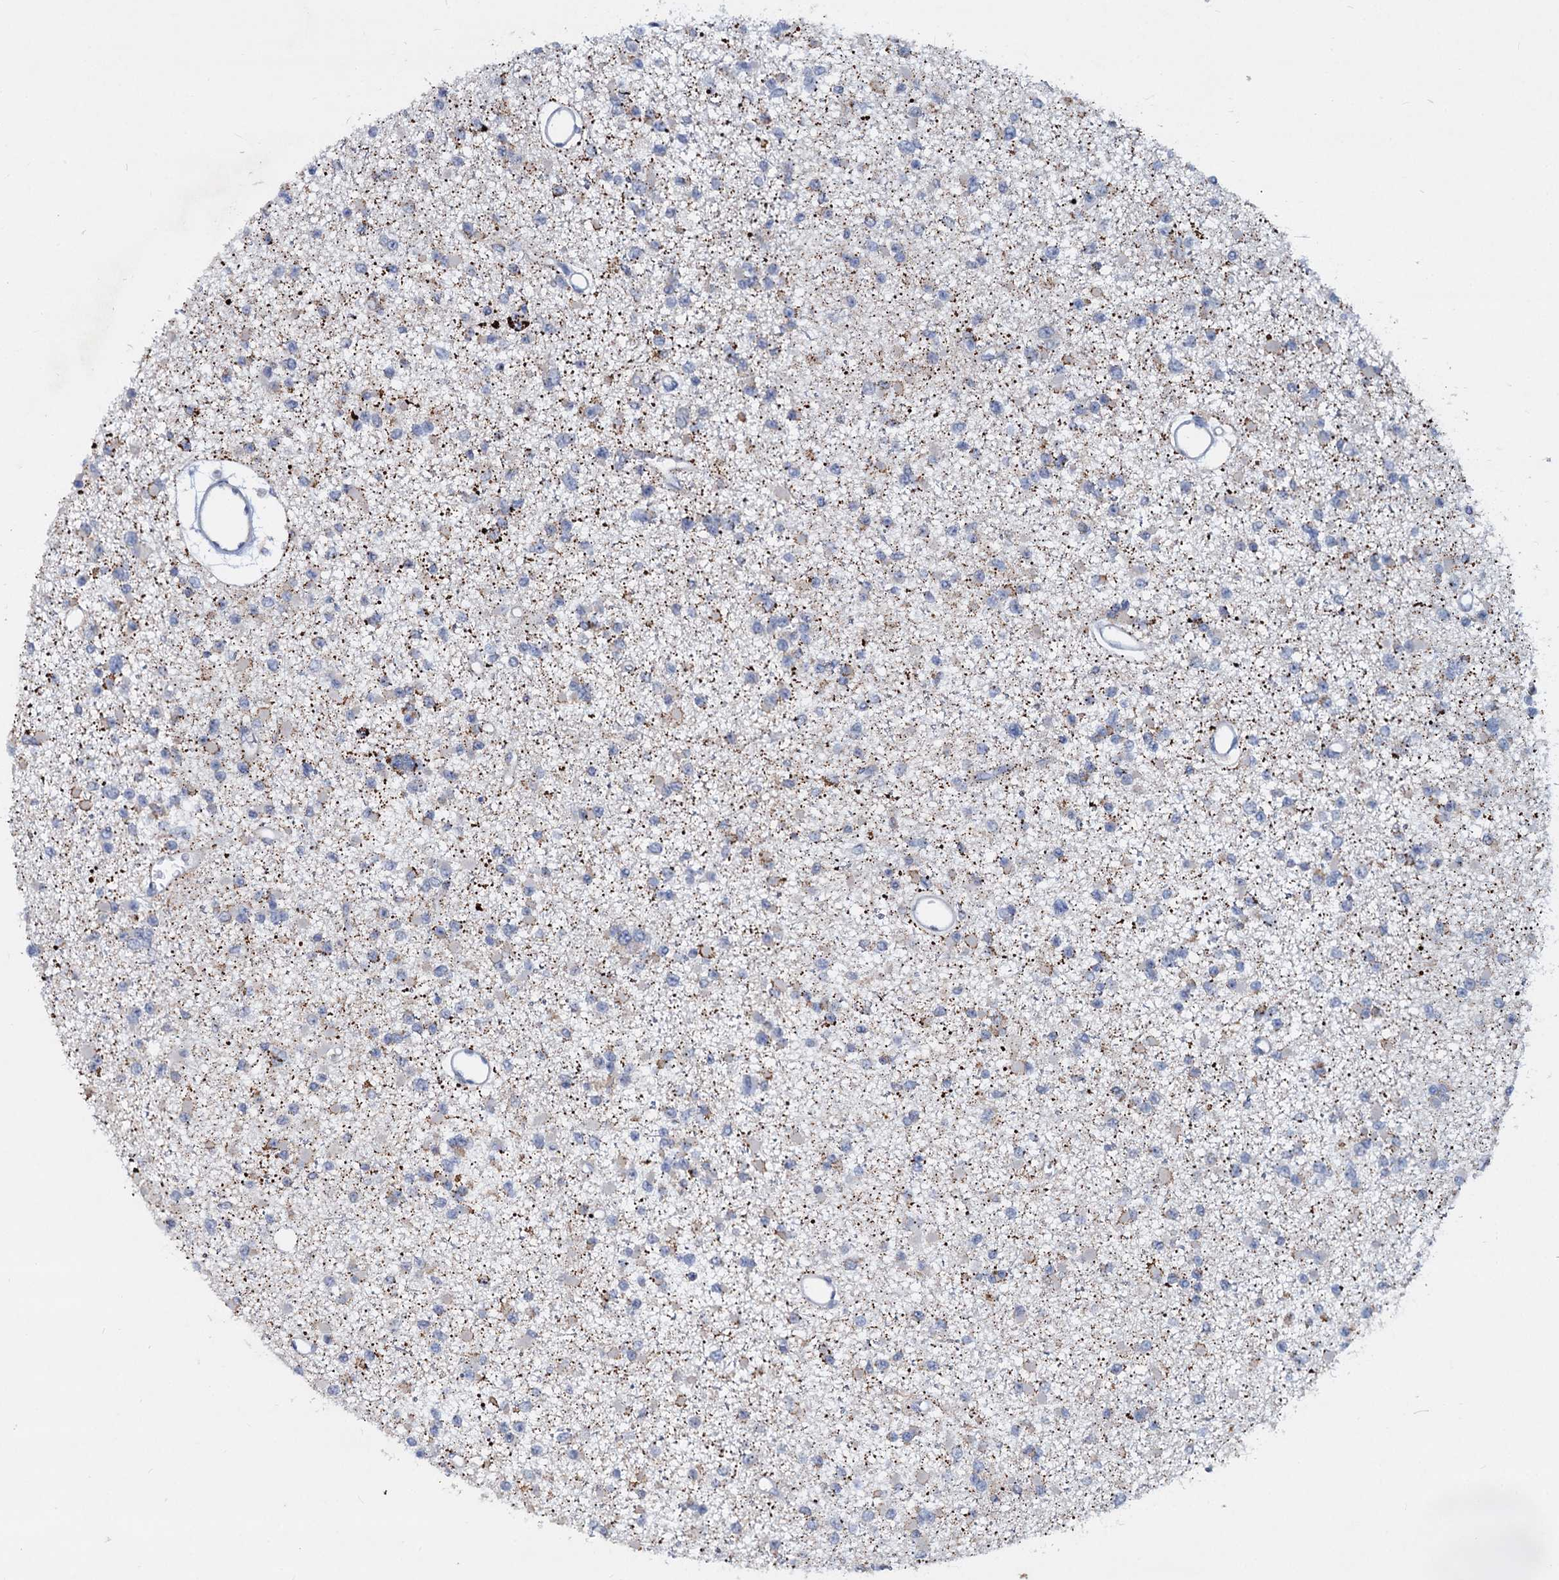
{"staining": {"intensity": "negative", "quantity": "none", "location": "none"}, "tissue": "glioma", "cell_type": "Tumor cells", "image_type": "cancer", "snomed": [{"axis": "morphology", "description": "Glioma, malignant, Low grade"}, {"axis": "topography", "description": "Brain"}], "caption": "This is a image of immunohistochemistry staining of glioma, which shows no positivity in tumor cells.", "gene": "LRCH4", "patient": {"sex": "female", "age": 22}}